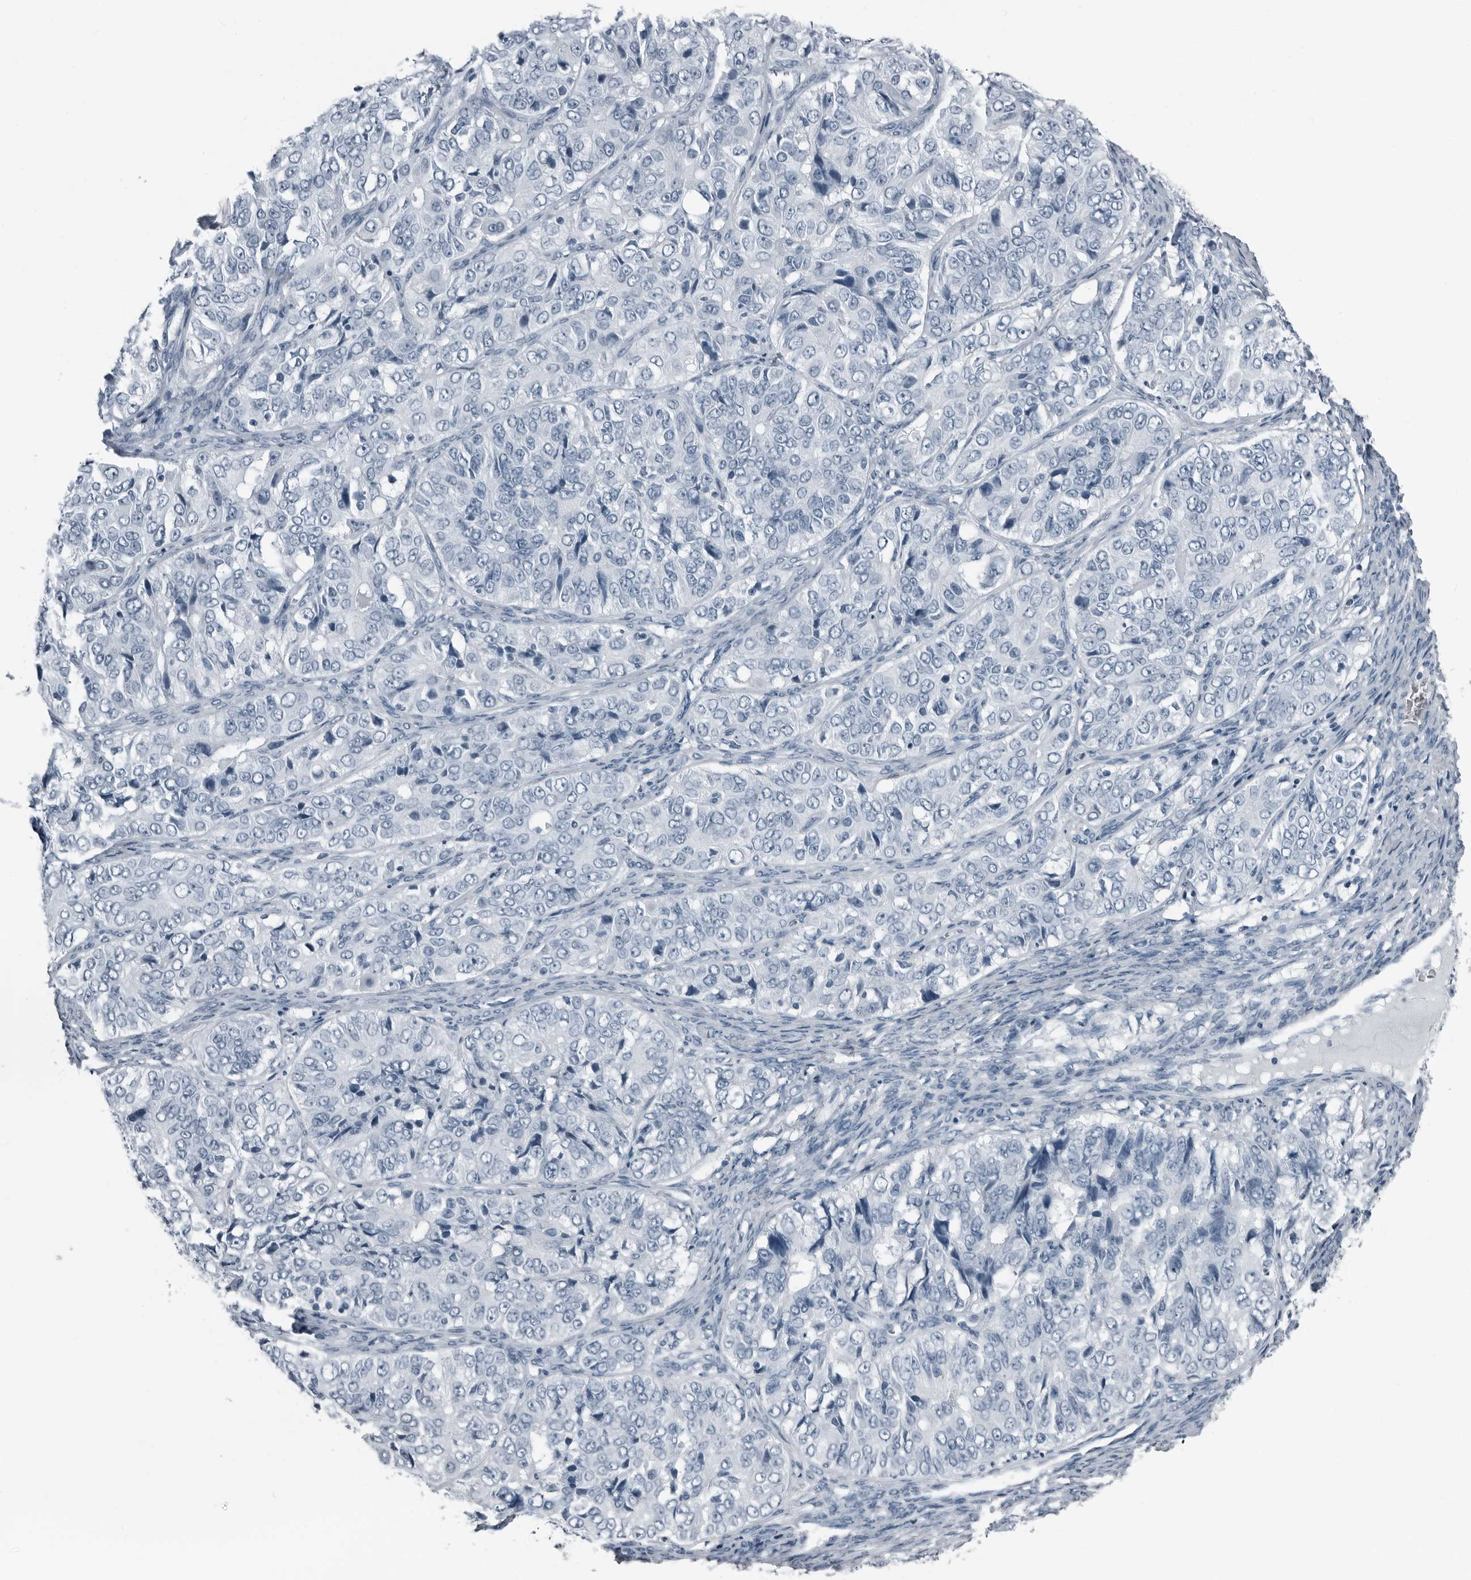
{"staining": {"intensity": "negative", "quantity": "none", "location": "none"}, "tissue": "ovarian cancer", "cell_type": "Tumor cells", "image_type": "cancer", "snomed": [{"axis": "morphology", "description": "Carcinoma, endometroid"}, {"axis": "topography", "description": "Ovary"}], "caption": "Tumor cells show no significant protein staining in ovarian endometroid carcinoma. Brightfield microscopy of immunohistochemistry (IHC) stained with DAB (brown) and hematoxylin (blue), captured at high magnification.", "gene": "PRSS1", "patient": {"sex": "female", "age": 51}}